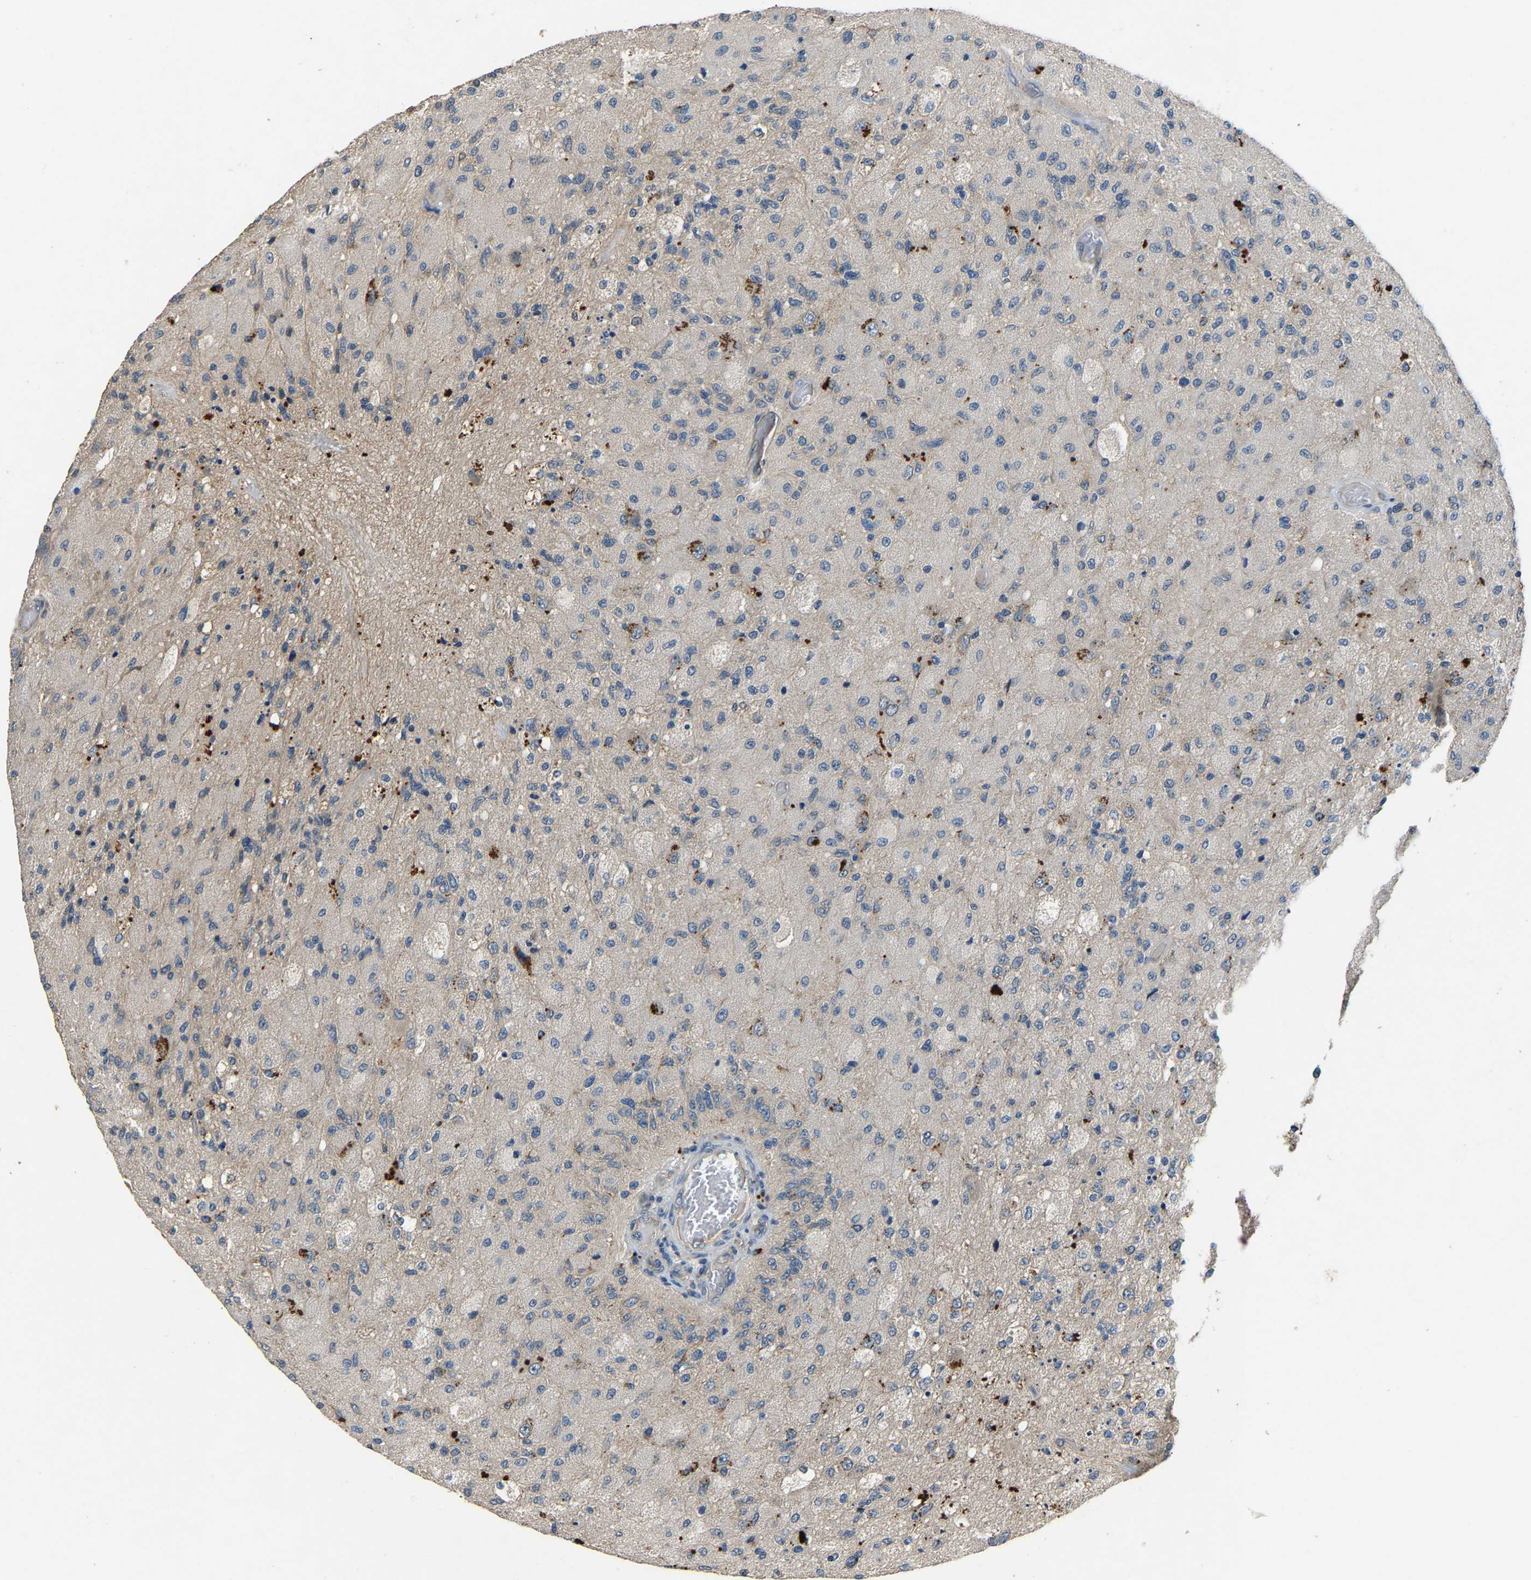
{"staining": {"intensity": "negative", "quantity": "none", "location": "none"}, "tissue": "glioma", "cell_type": "Tumor cells", "image_type": "cancer", "snomed": [{"axis": "morphology", "description": "Normal tissue, NOS"}, {"axis": "morphology", "description": "Glioma, malignant, High grade"}, {"axis": "topography", "description": "Cerebral cortex"}], "caption": "Histopathology image shows no protein positivity in tumor cells of glioma tissue.", "gene": "PPID", "patient": {"sex": "male", "age": 77}}